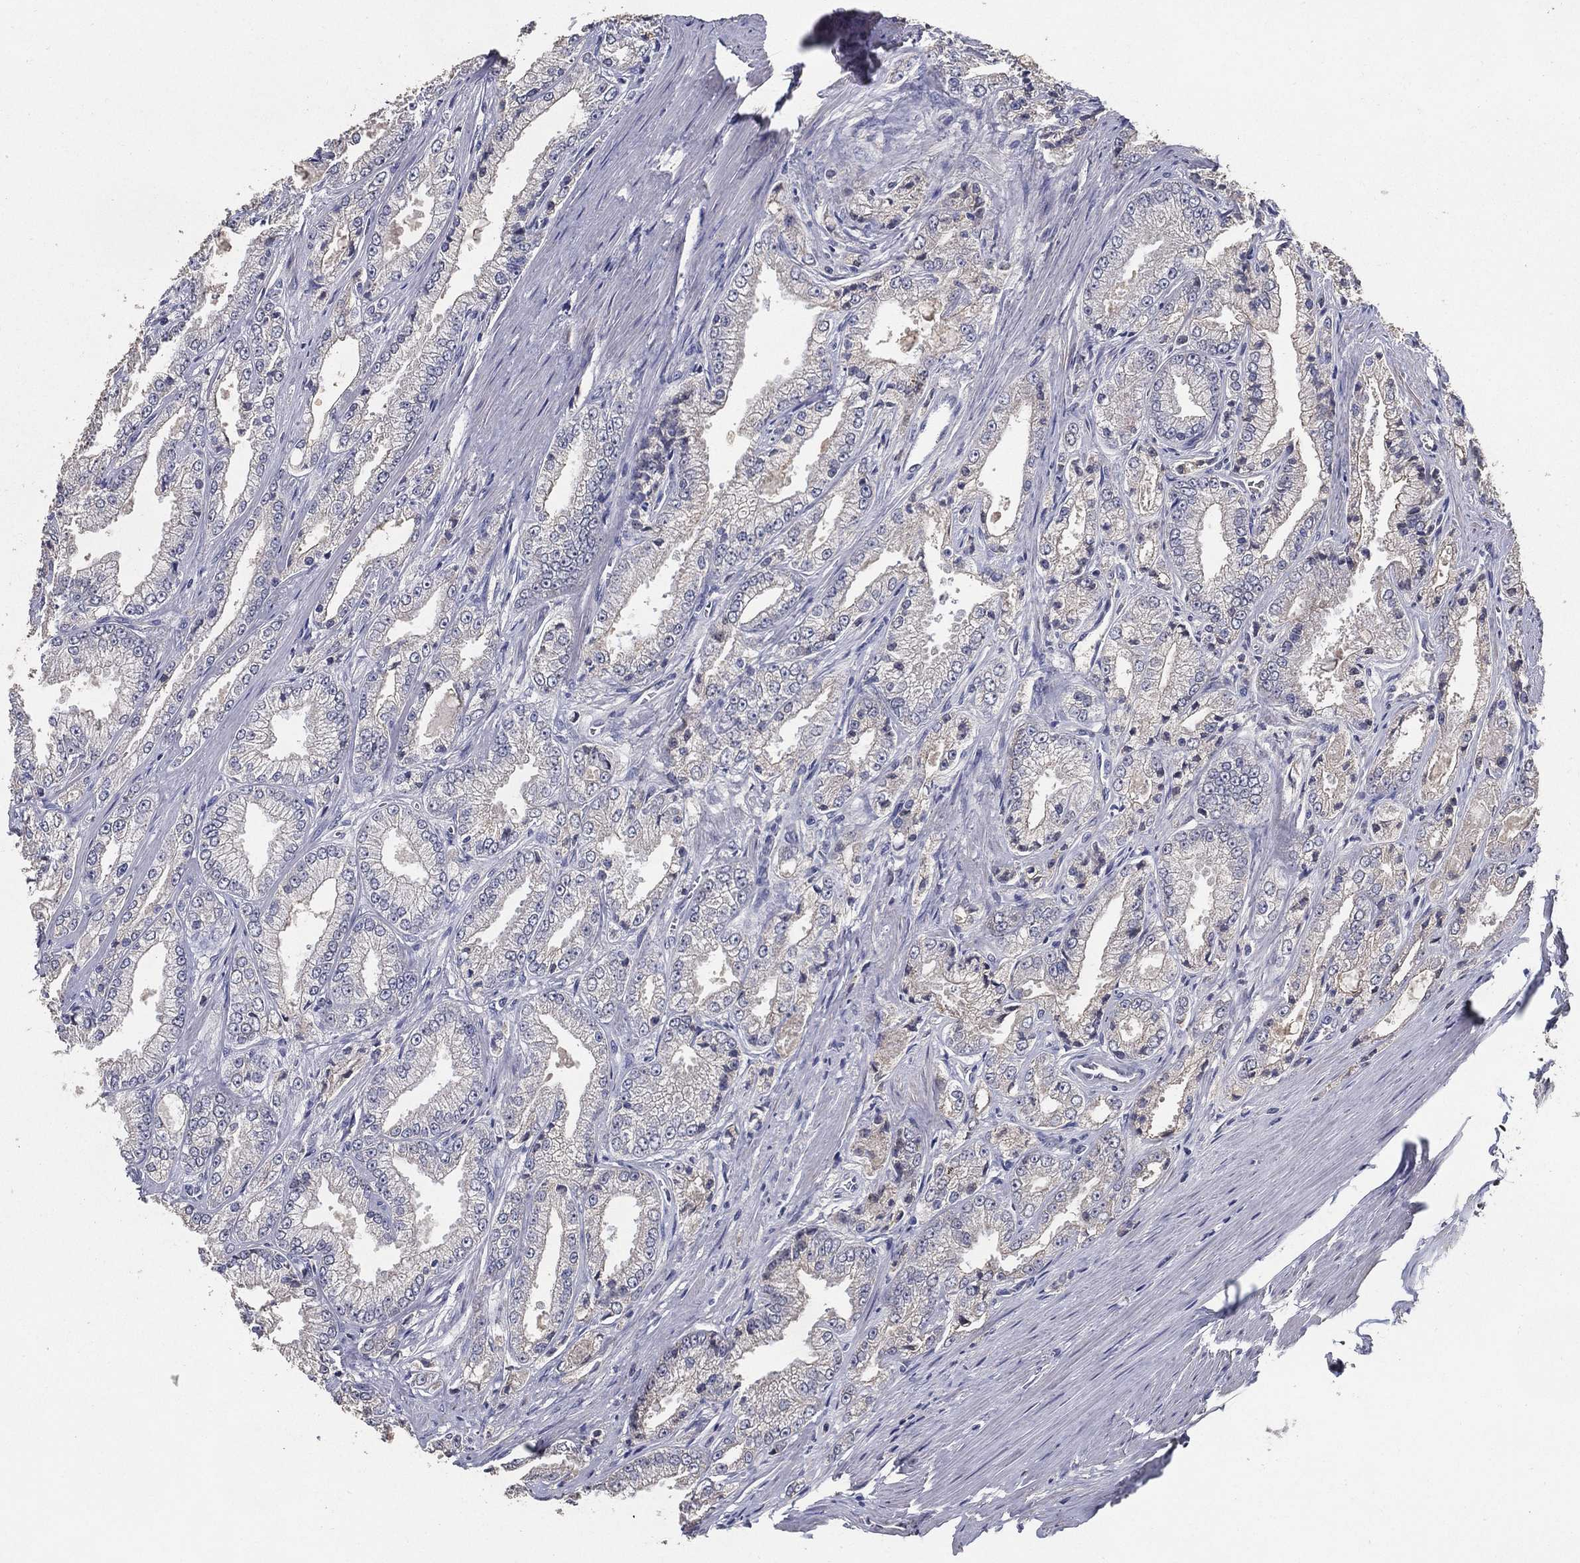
{"staining": {"intensity": "negative", "quantity": "none", "location": "none"}, "tissue": "prostate cancer", "cell_type": "Tumor cells", "image_type": "cancer", "snomed": [{"axis": "morphology", "description": "Adenocarcinoma, NOS"}, {"axis": "morphology", "description": "Adenocarcinoma, High grade"}, {"axis": "topography", "description": "Prostate"}], "caption": "A photomicrograph of adenocarcinoma (high-grade) (prostate) stained for a protein demonstrates no brown staining in tumor cells.", "gene": "EFNA1", "patient": {"sex": "male", "age": 70}}